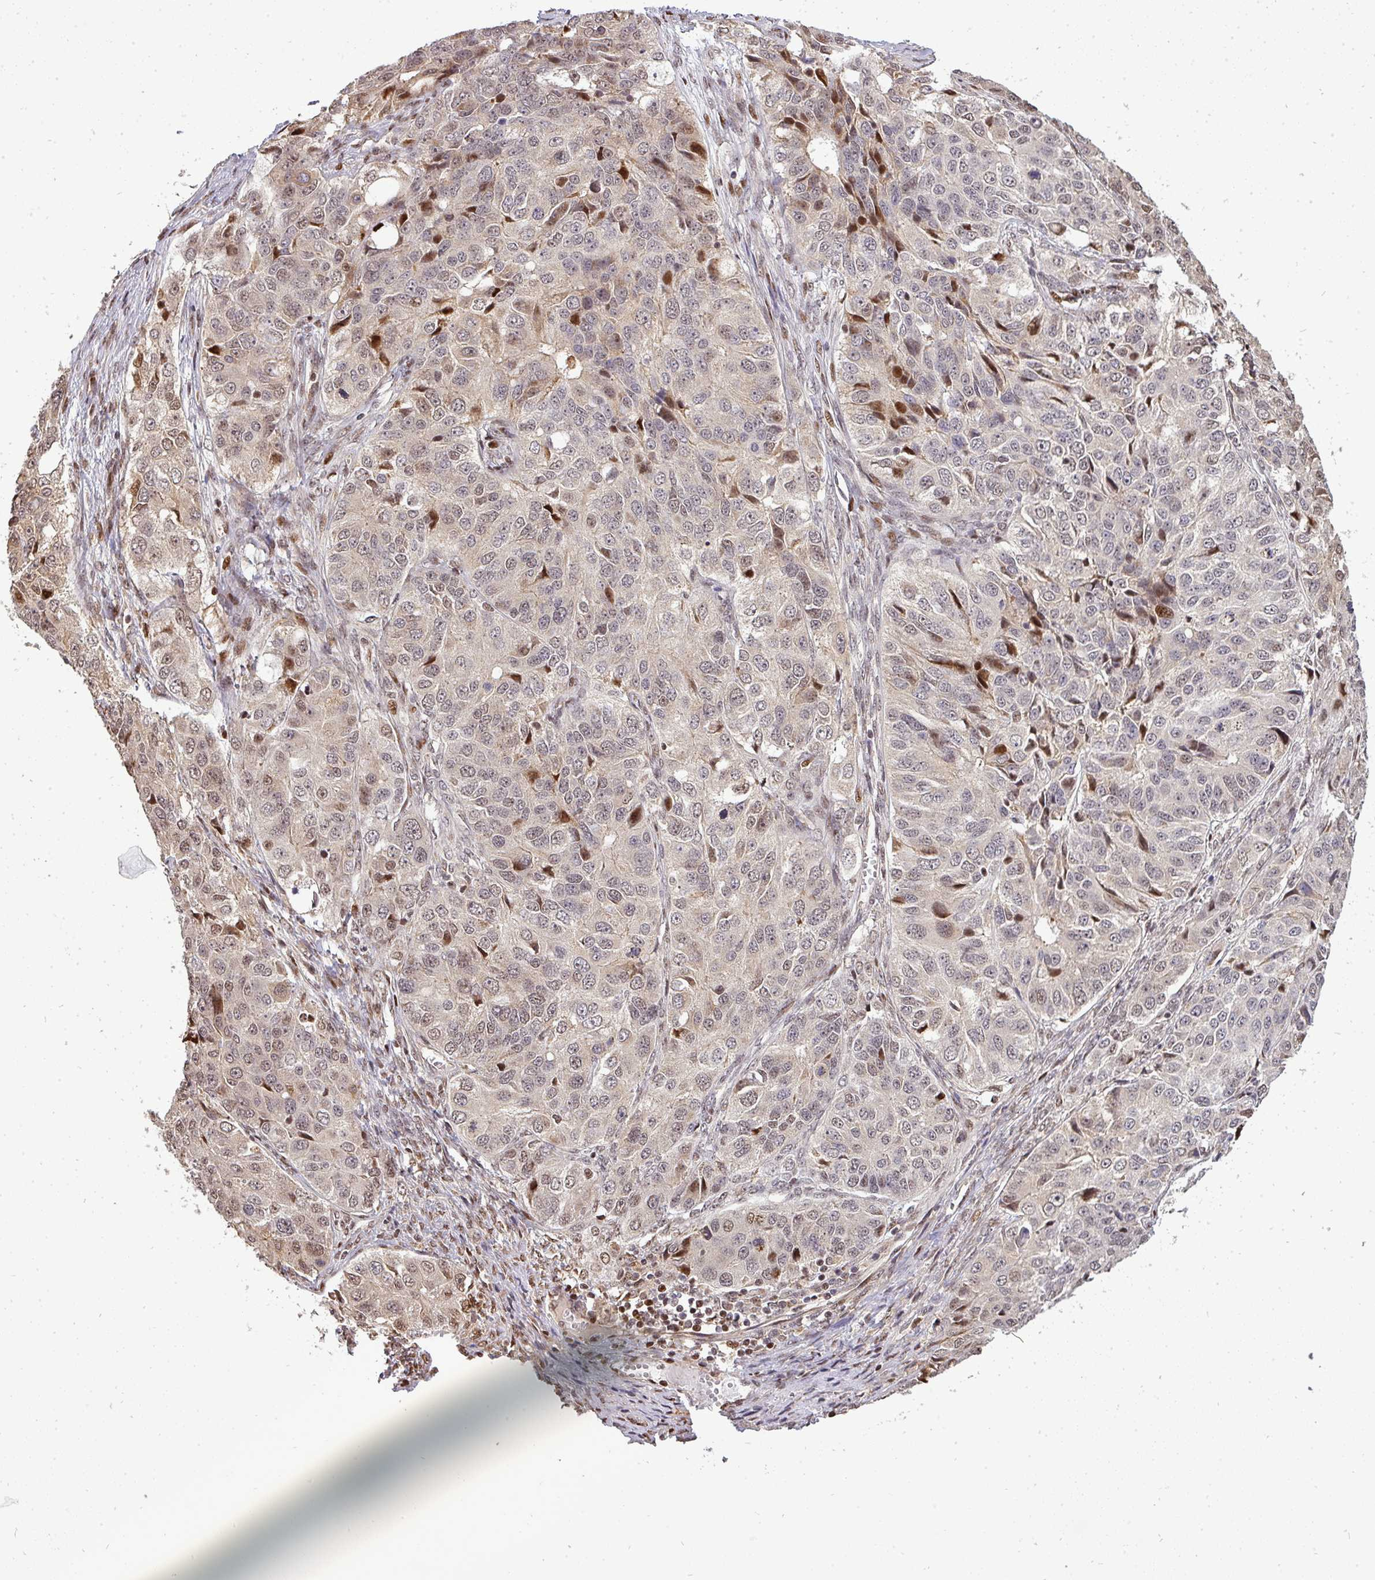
{"staining": {"intensity": "moderate", "quantity": "25%-75%", "location": "cytoplasmic/membranous,nuclear"}, "tissue": "ovarian cancer", "cell_type": "Tumor cells", "image_type": "cancer", "snomed": [{"axis": "morphology", "description": "Carcinoma, endometroid"}, {"axis": "topography", "description": "Ovary"}], "caption": "Ovarian cancer (endometroid carcinoma) was stained to show a protein in brown. There is medium levels of moderate cytoplasmic/membranous and nuclear expression in approximately 25%-75% of tumor cells.", "gene": "PATZ1", "patient": {"sex": "female", "age": 51}}